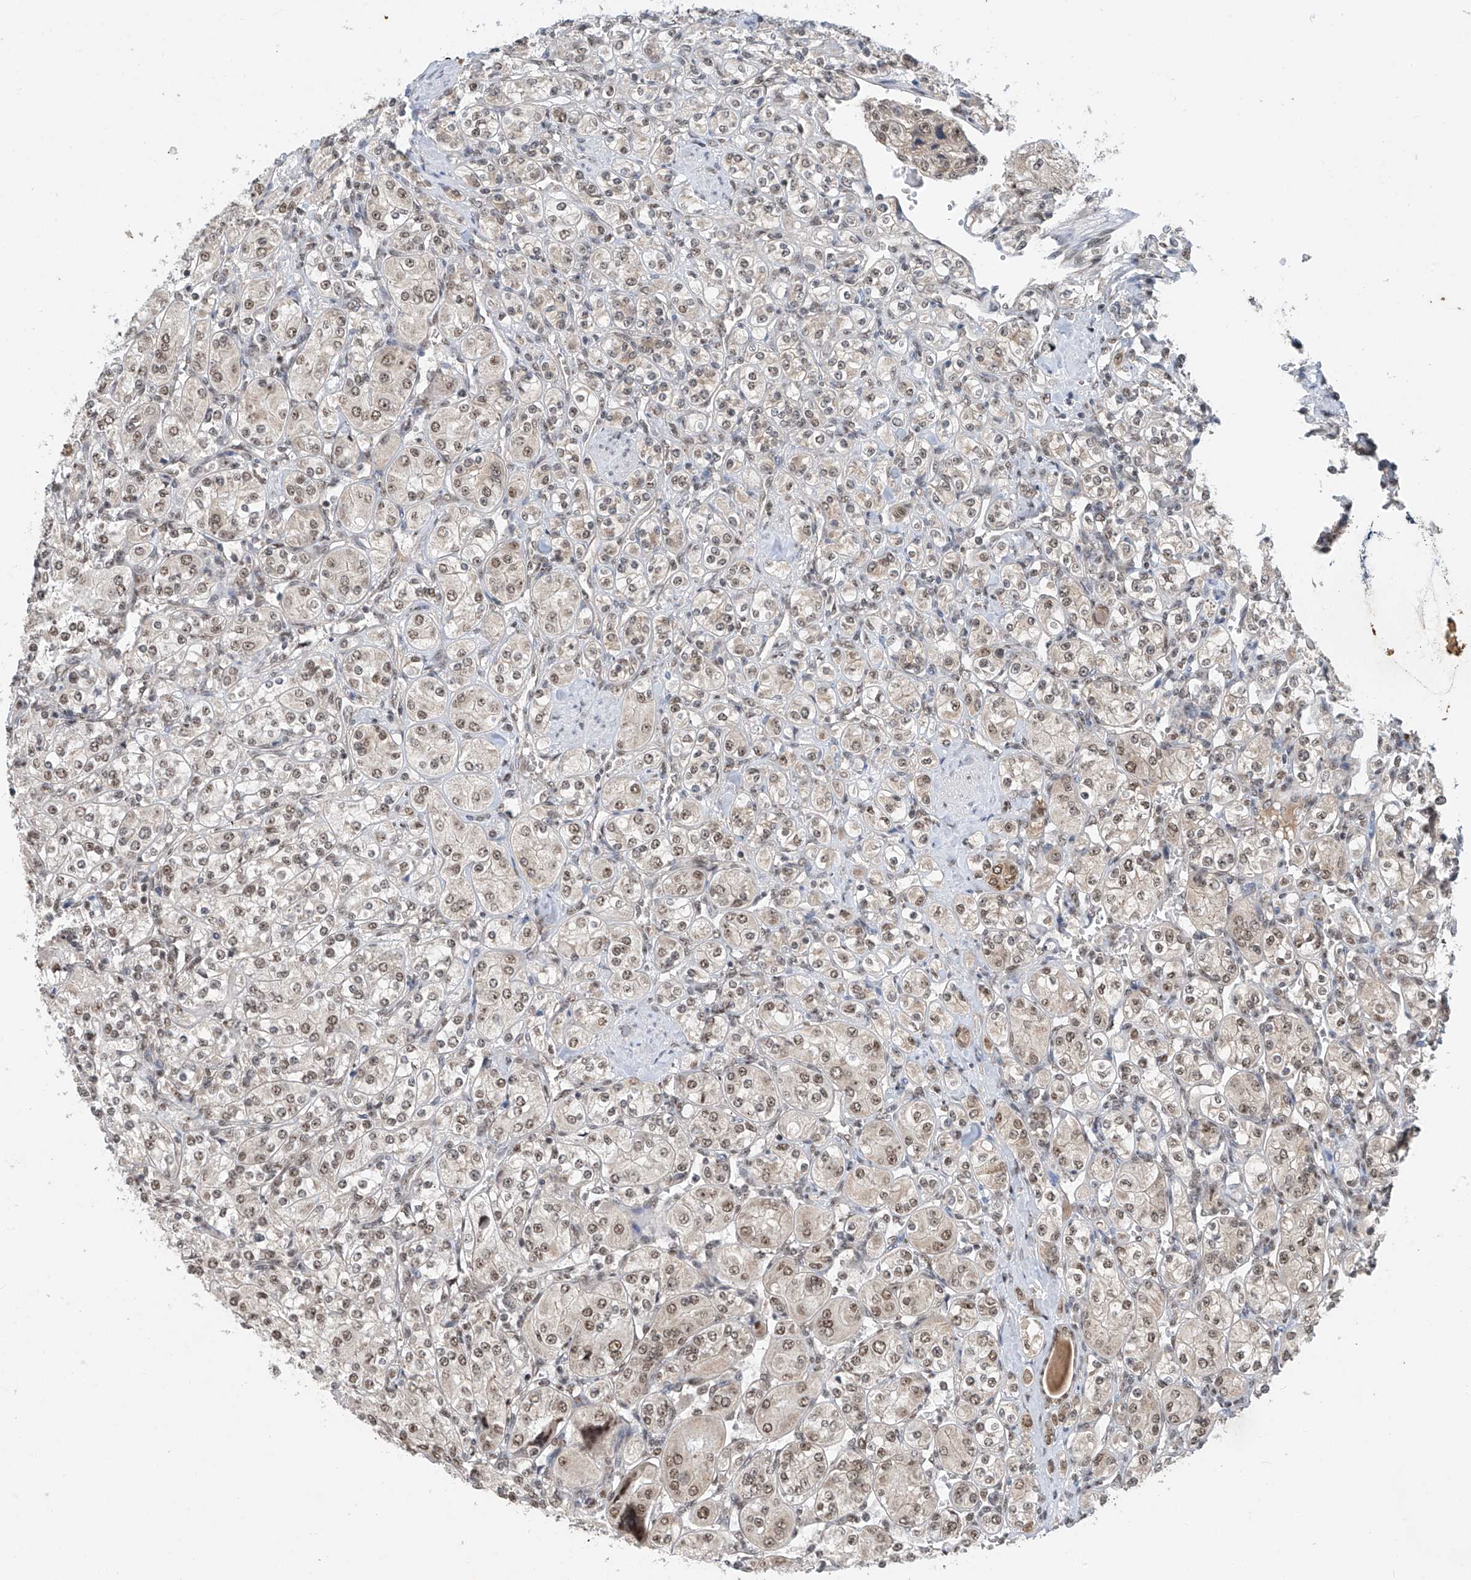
{"staining": {"intensity": "weak", "quantity": ">75%", "location": "nuclear"}, "tissue": "renal cancer", "cell_type": "Tumor cells", "image_type": "cancer", "snomed": [{"axis": "morphology", "description": "Adenocarcinoma, NOS"}, {"axis": "topography", "description": "Kidney"}], "caption": "Immunohistochemical staining of adenocarcinoma (renal) demonstrates weak nuclear protein staining in approximately >75% of tumor cells.", "gene": "RPAIN", "patient": {"sex": "male", "age": 77}}